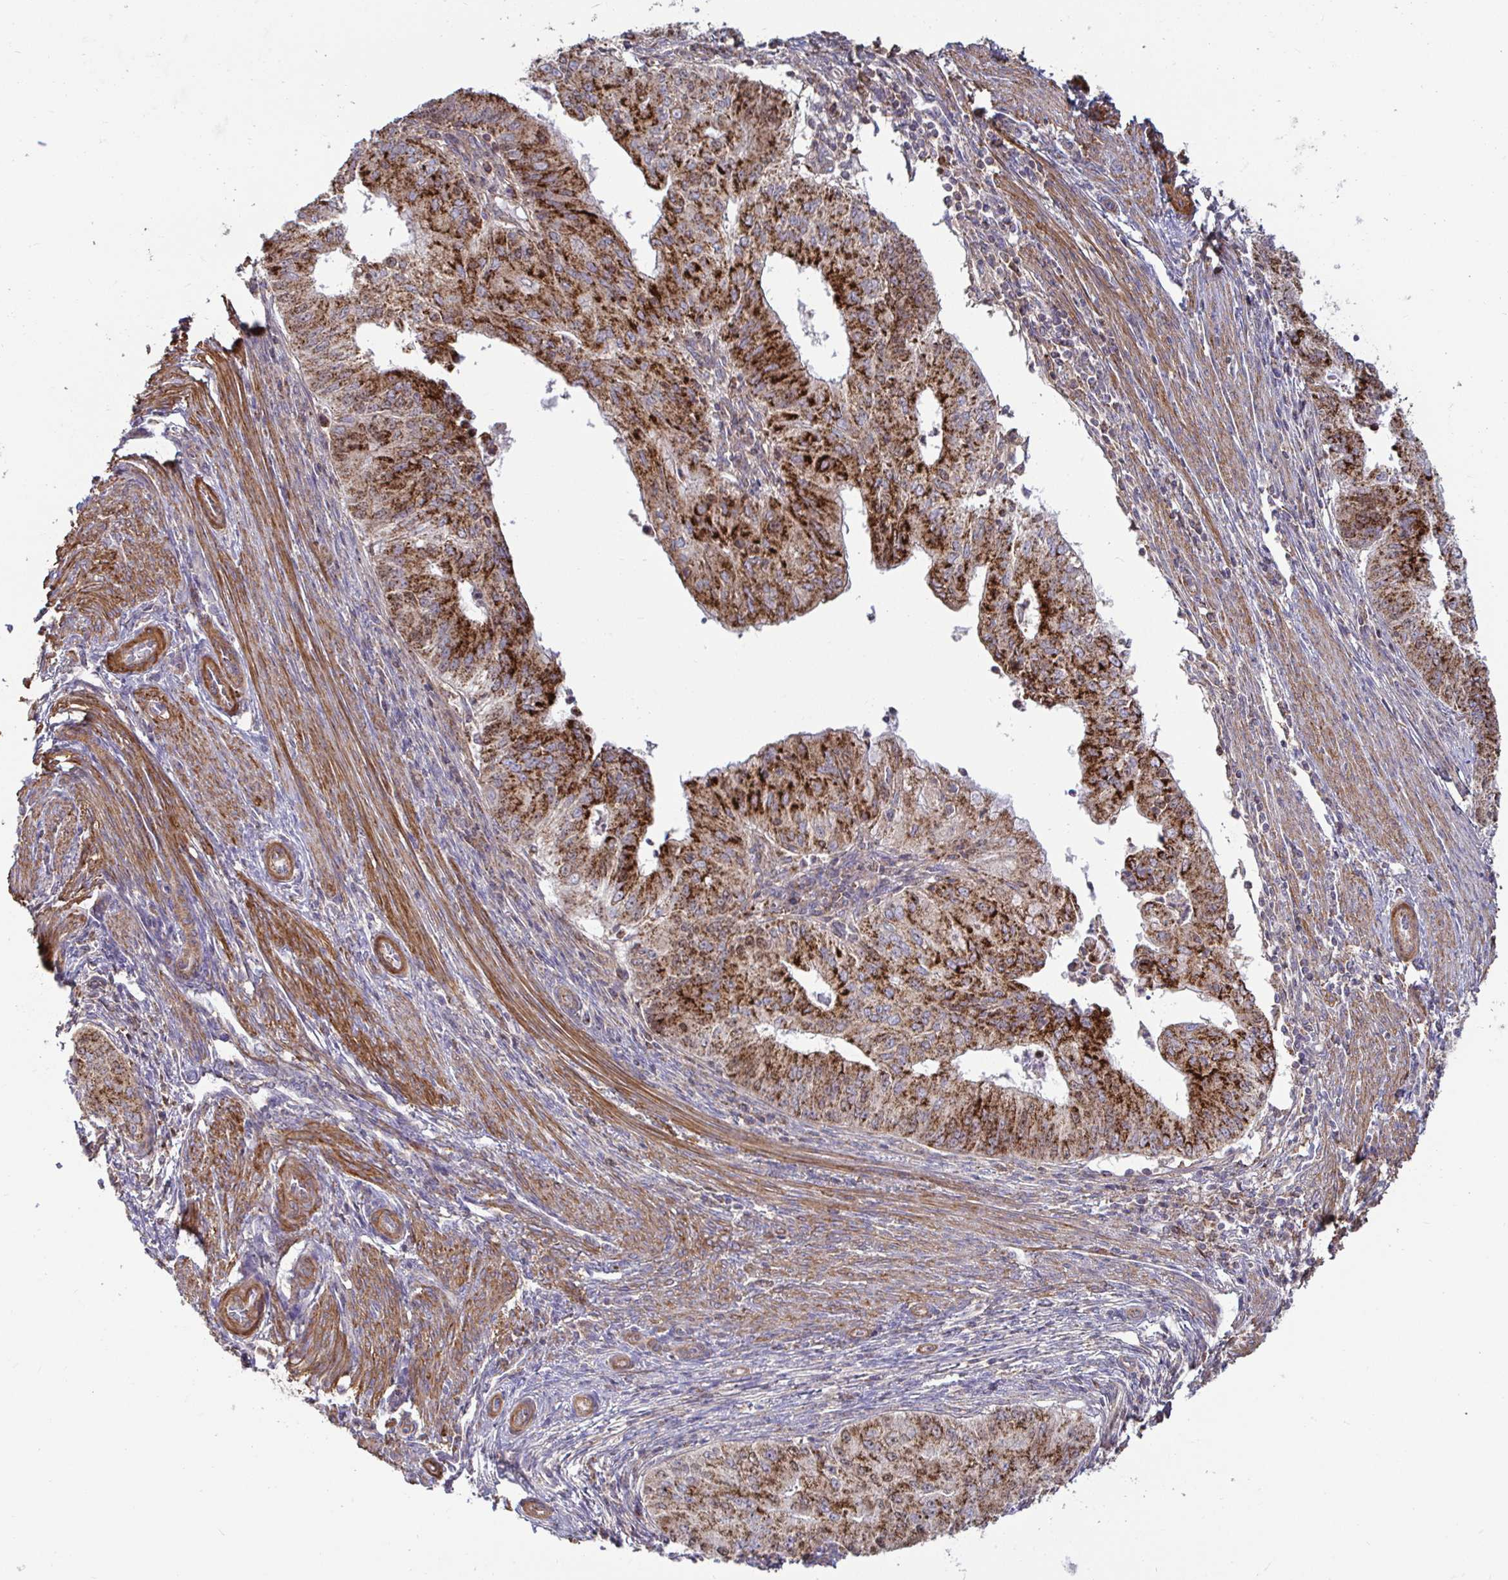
{"staining": {"intensity": "strong", "quantity": ">75%", "location": "cytoplasmic/membranous"}, "tissue": "endometrial cancer", "cell_type": "Tumor cells", "image_type": "cancer", "snomed": [{"axis": "morphology", "description": "Adenocarcinoma, NOS"}, {"axis": "topography", "description": "Endometrium"}], "caption": "A high amount of strong cytoplasmic/membranous positivity is seen in about >75% of tumor cells in endometrial cancer (adenocarcinoma) tissue. Using DAB (brown) and hematoxylin (blue) stains, captured at high magnification using brightfield microscopy.", "gene": "SPRY1", "patient": {"sex": "female", "age": 50}}